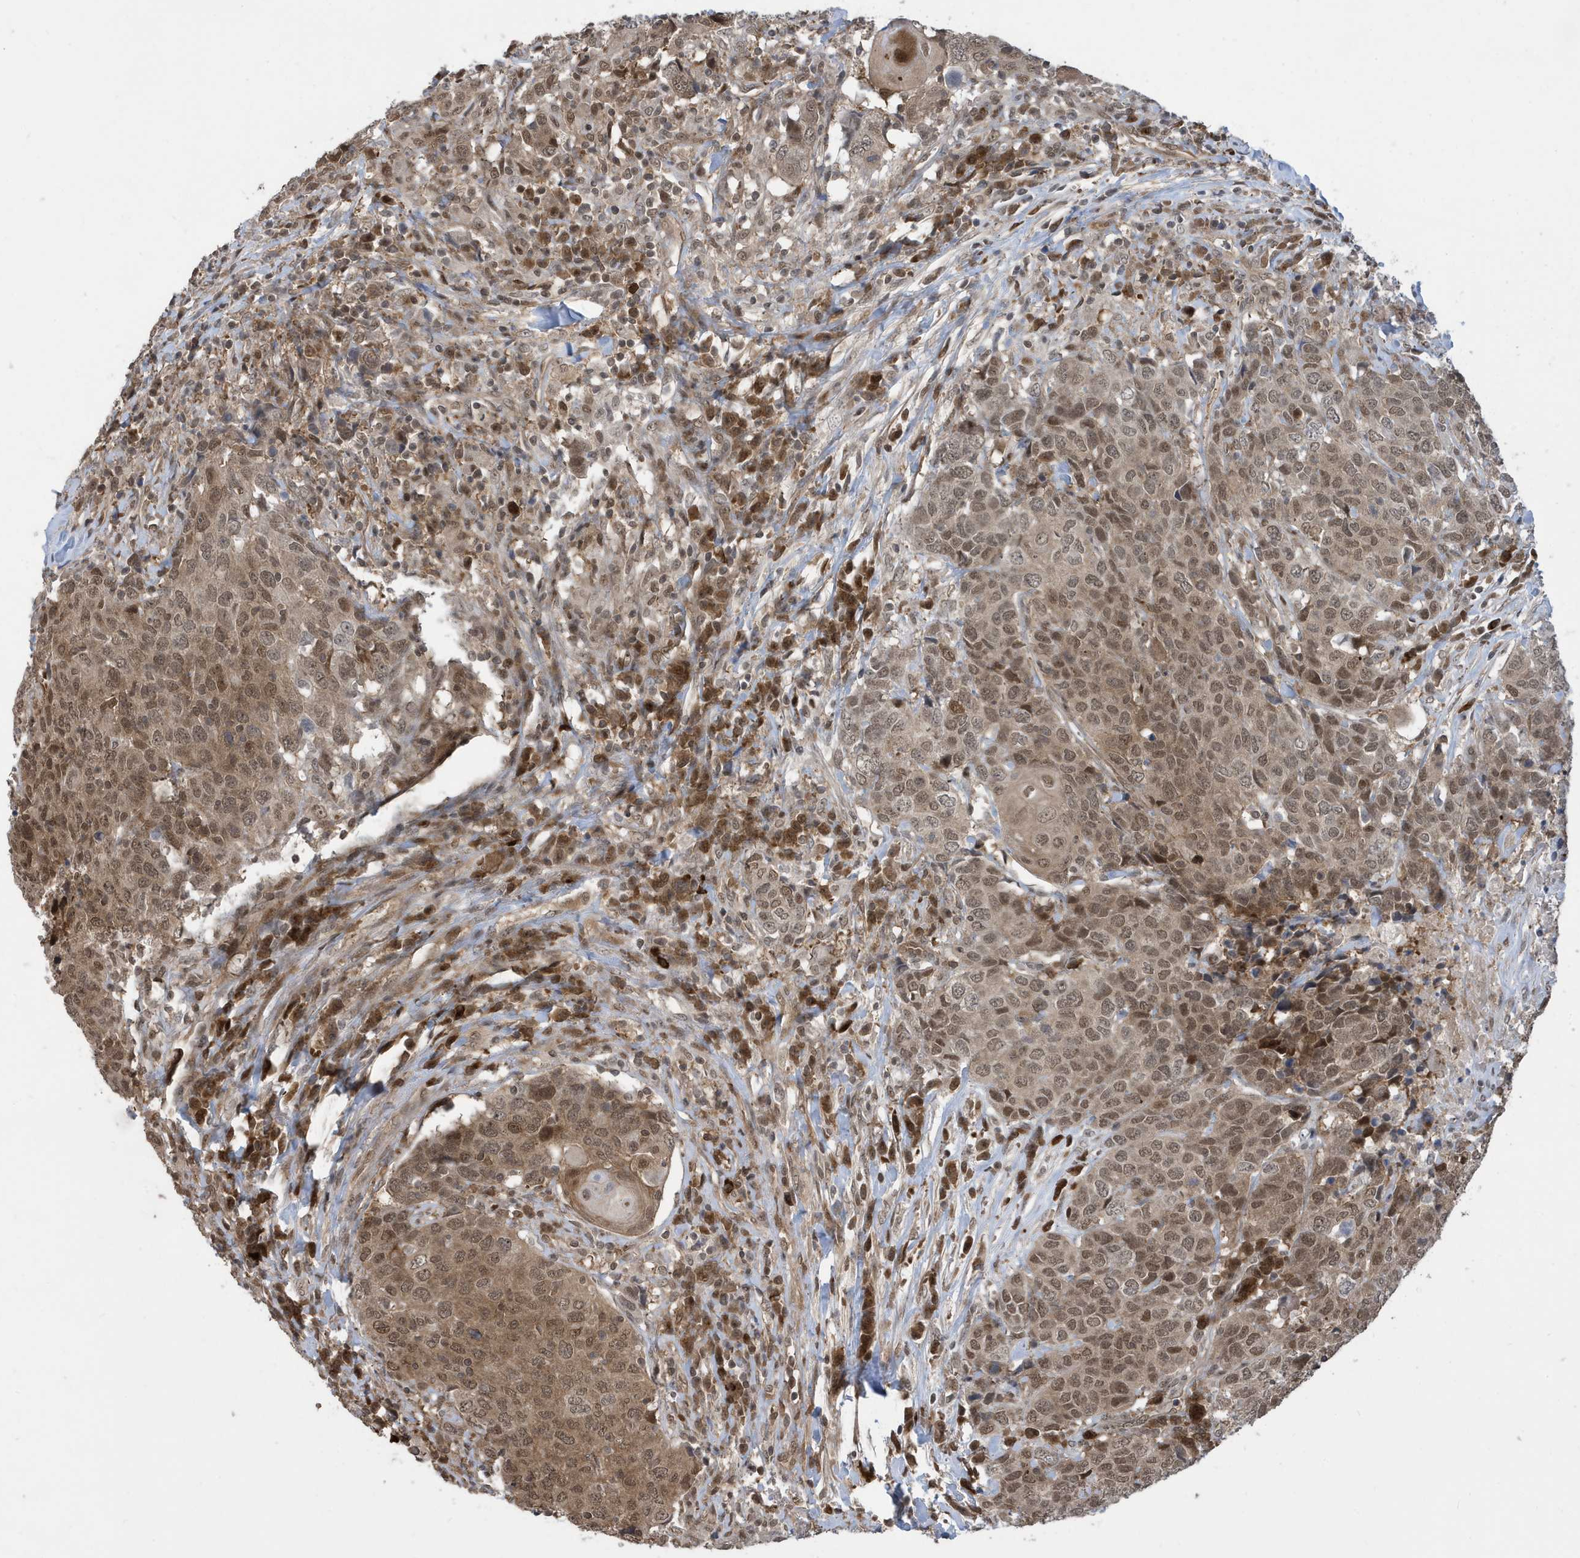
{"staining": {"intensity": "moderate", "quantity": ">75%", "location": "cytoplasmic/membranous,nuclear"}, "tissue": "head and neck cancer", "cell_type": "Tumor cells", "image_type": "cancer", "snomed": [{"axis": "morphology", "description": "Squamous cell carcinoma, NOS"}, {"axis": "topography", "description": "Head-Neck"}], "caption": "Protein staining by immunohistochemistry (IHC) reveals moderate cytoplasmic/membranous and nuclear positivity in approximately >75% of tumor cells in head and neck cancer (squamous cell carcinoma).", "gene": "UBQLN1", "patient": {"sex": "male", "age": 66}}